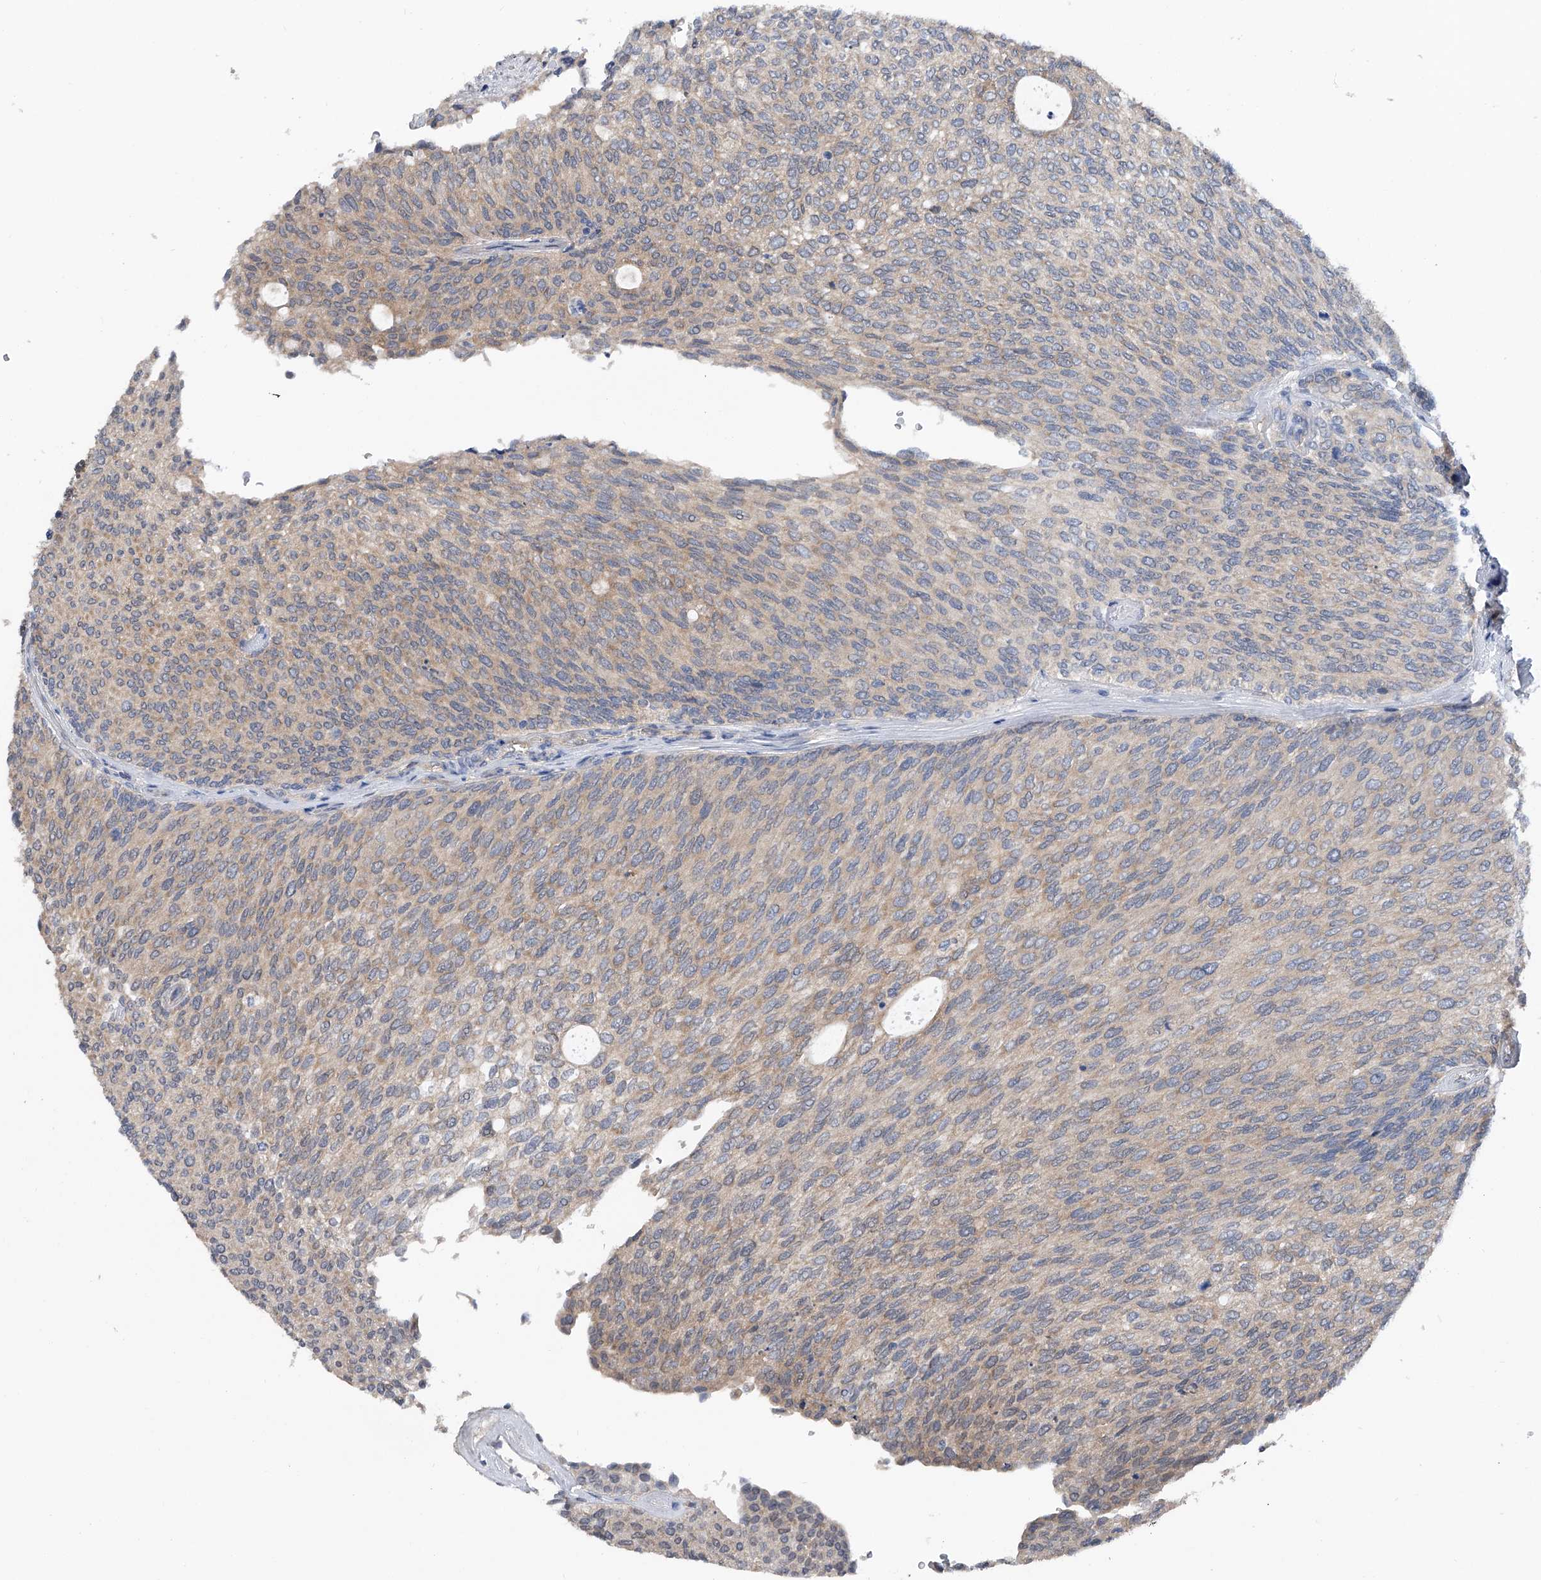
{"staining": {"intensity": "weak", "quantity": "<25%", "location": "cytoplasmic/membranous"}, "tissue": "urothelial cancer", "cell_type": "Tumor cells", "image_type": "cancer", "snomed": [{"axis": "morphology", "description": "Urothelial carcinoma, Low grade"}, {"axis": "topography", "description": "Urinary bladder"}], "caption": "A histopathology image of human low-grade urothelial carcinoma is negative for staining in tumor cells. (Brightfield microscopy of DAB (3,3'-diaminobenzidine) immunohistochemistry (IHC) at high magnification).", "gene": "PGM3", "patient": {"sex": "female", "age": 79}}